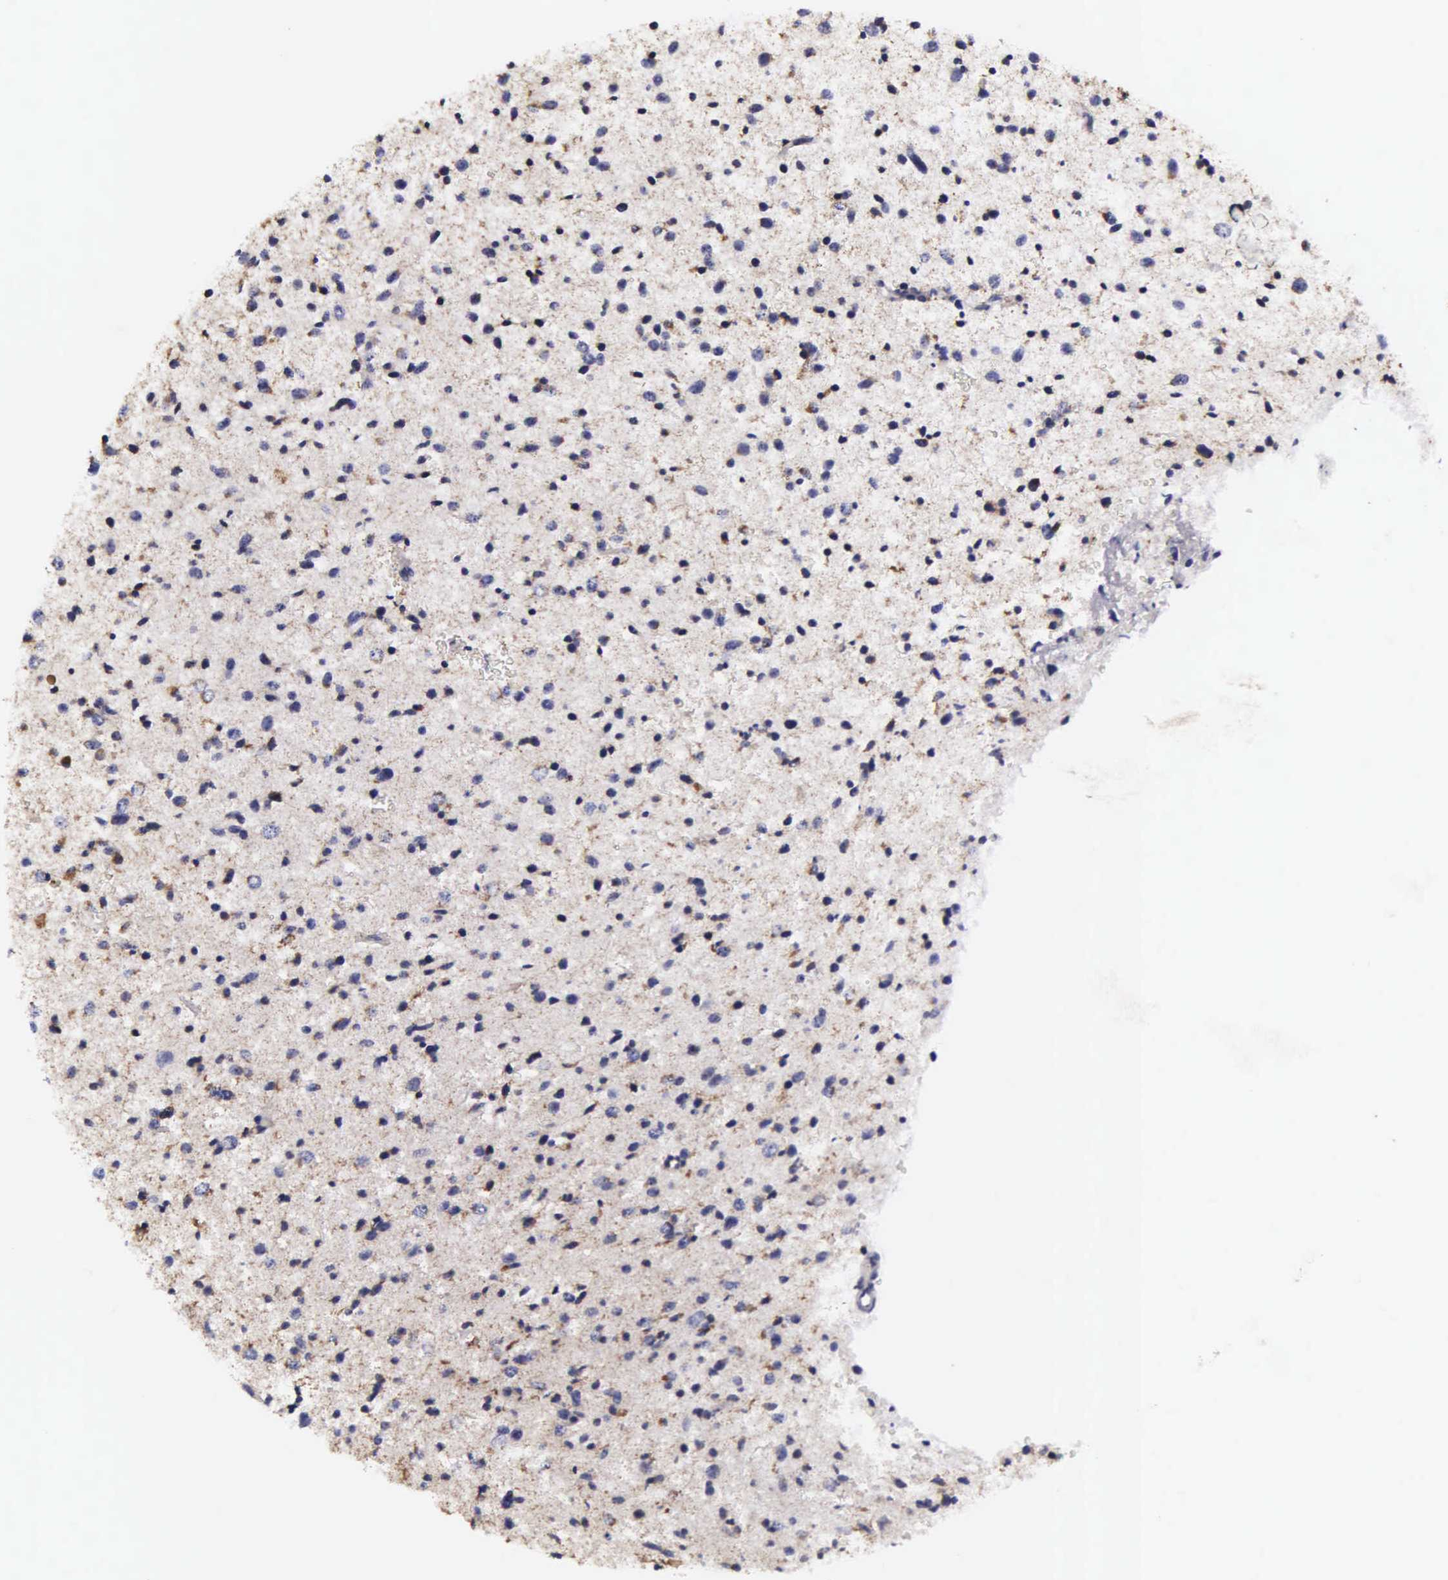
{"staining": {"intensity": "weak", "quantity": "<25%", "location": "cytoplasmic/membranous"}, "tissue": "glioma", "cell_type": "Tumor cells", "image_type": "cancer", "snomed": [{"axis": "morphology", "description": "Glioma, malignant, Low grade"}, {"axis": "topography", "description": "Brain"}], "caption": "A micrograph of glioma stained for a protein displays no brown staining in tumor cells. (Stains: DAB IHC with hematoxylin counter stain, Microscopy: brightfield microscopy at high magnification).", "gene": "PSMA3", "patient": {"sex": "female", "age": 46}}